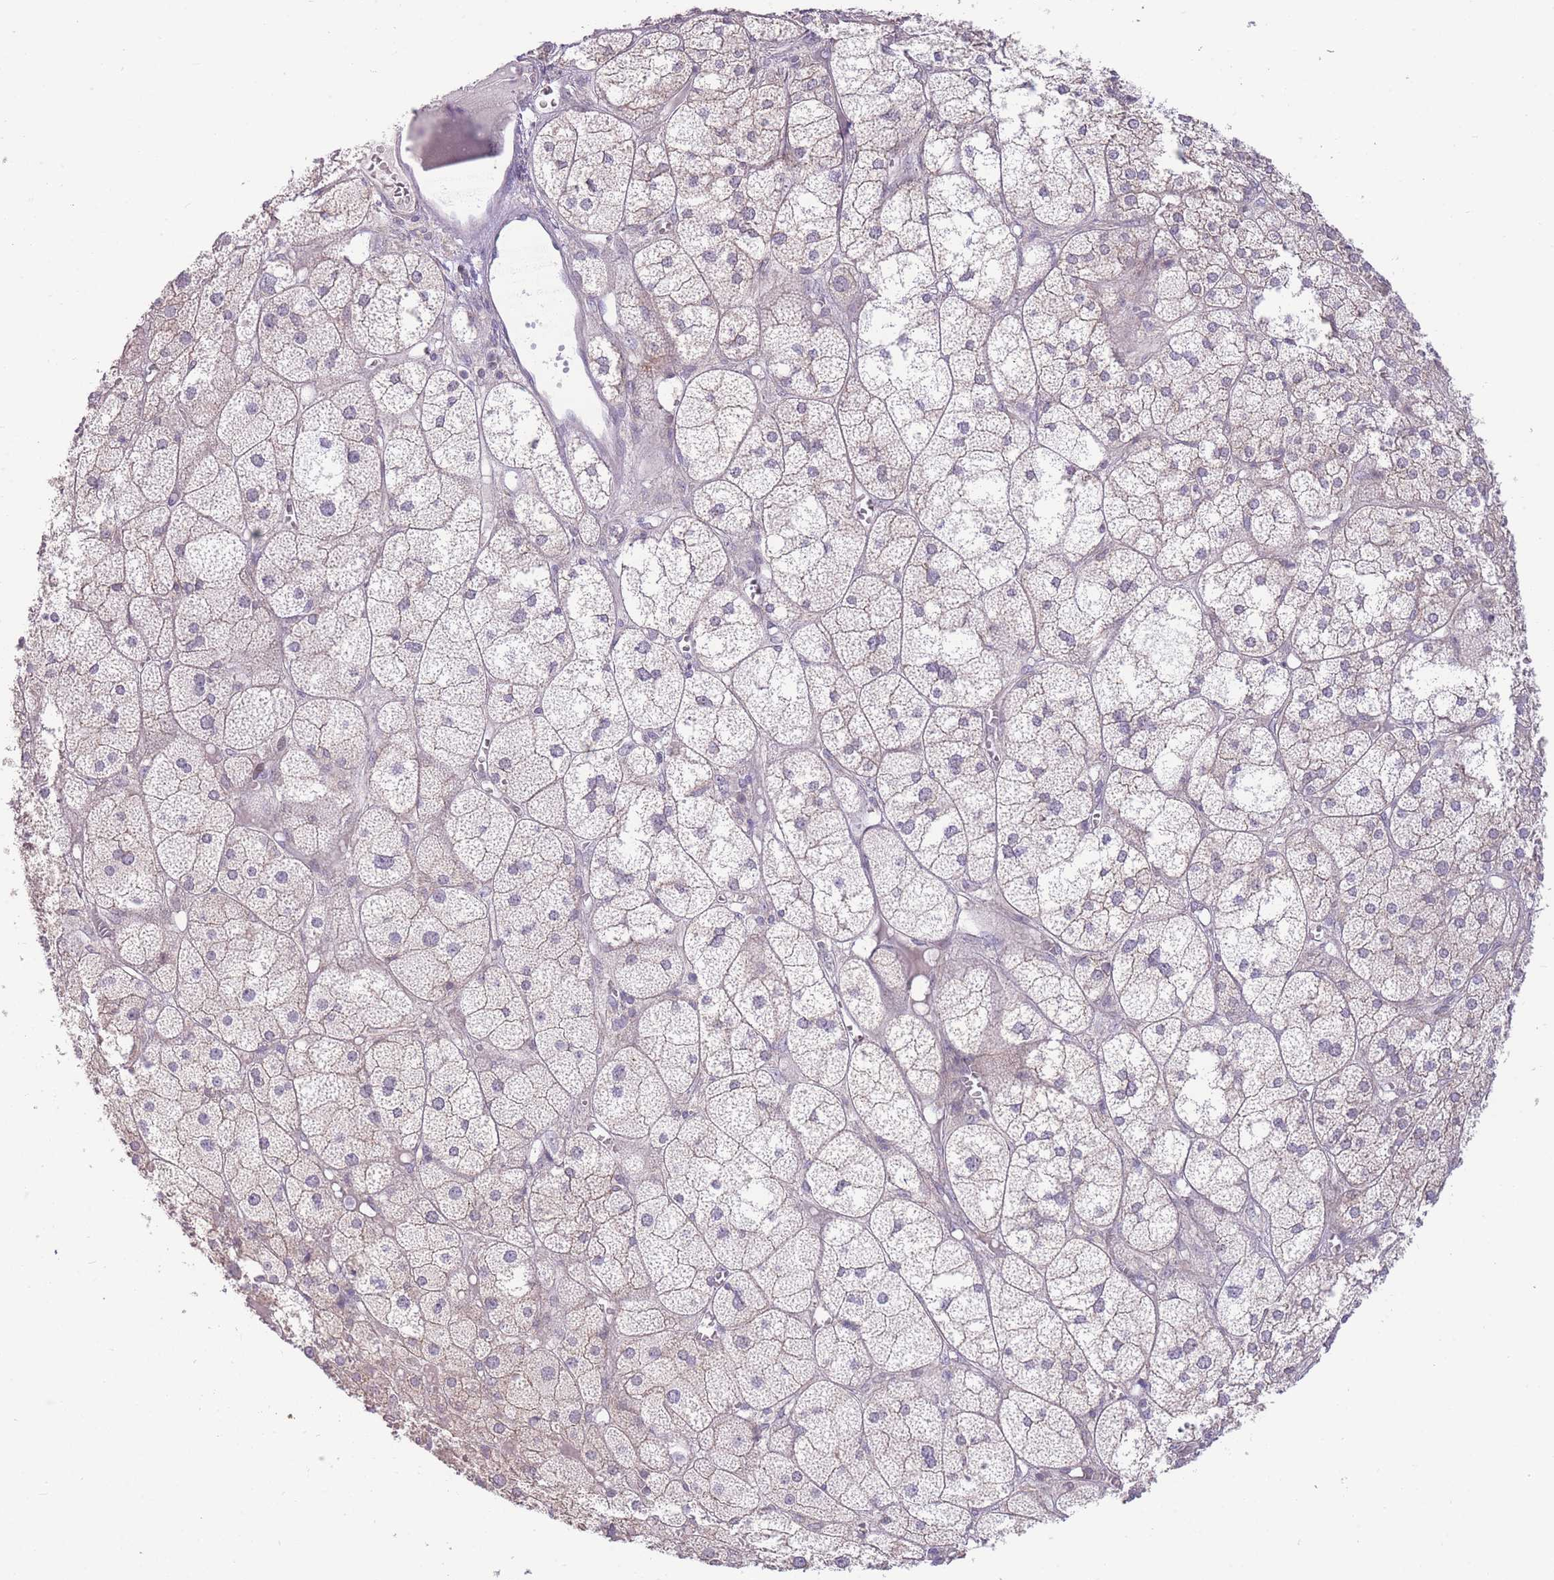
{"staining": {"intensity": "moderate", "quantity": "25%-75%", "location": "cytoplasmic/membranous"}, "tissue": "adrenal gland", "cell_type": "Glandular cells", "image_type": "normal", "snomed": [{"axis": "morphology", "description": "Normal tissue, NOS"}, {"axis": "topography", "description": "Adrenal gland"}], "caption": "There is medium levels of moderate cytoplasmic/membranous expression in glandular cells of unremarkable adrenal gland, as demonstrated by immunohistochemical staining (brown color).", "gene": "RIC8A", "patient": {"sex": "female", "age": 61}}